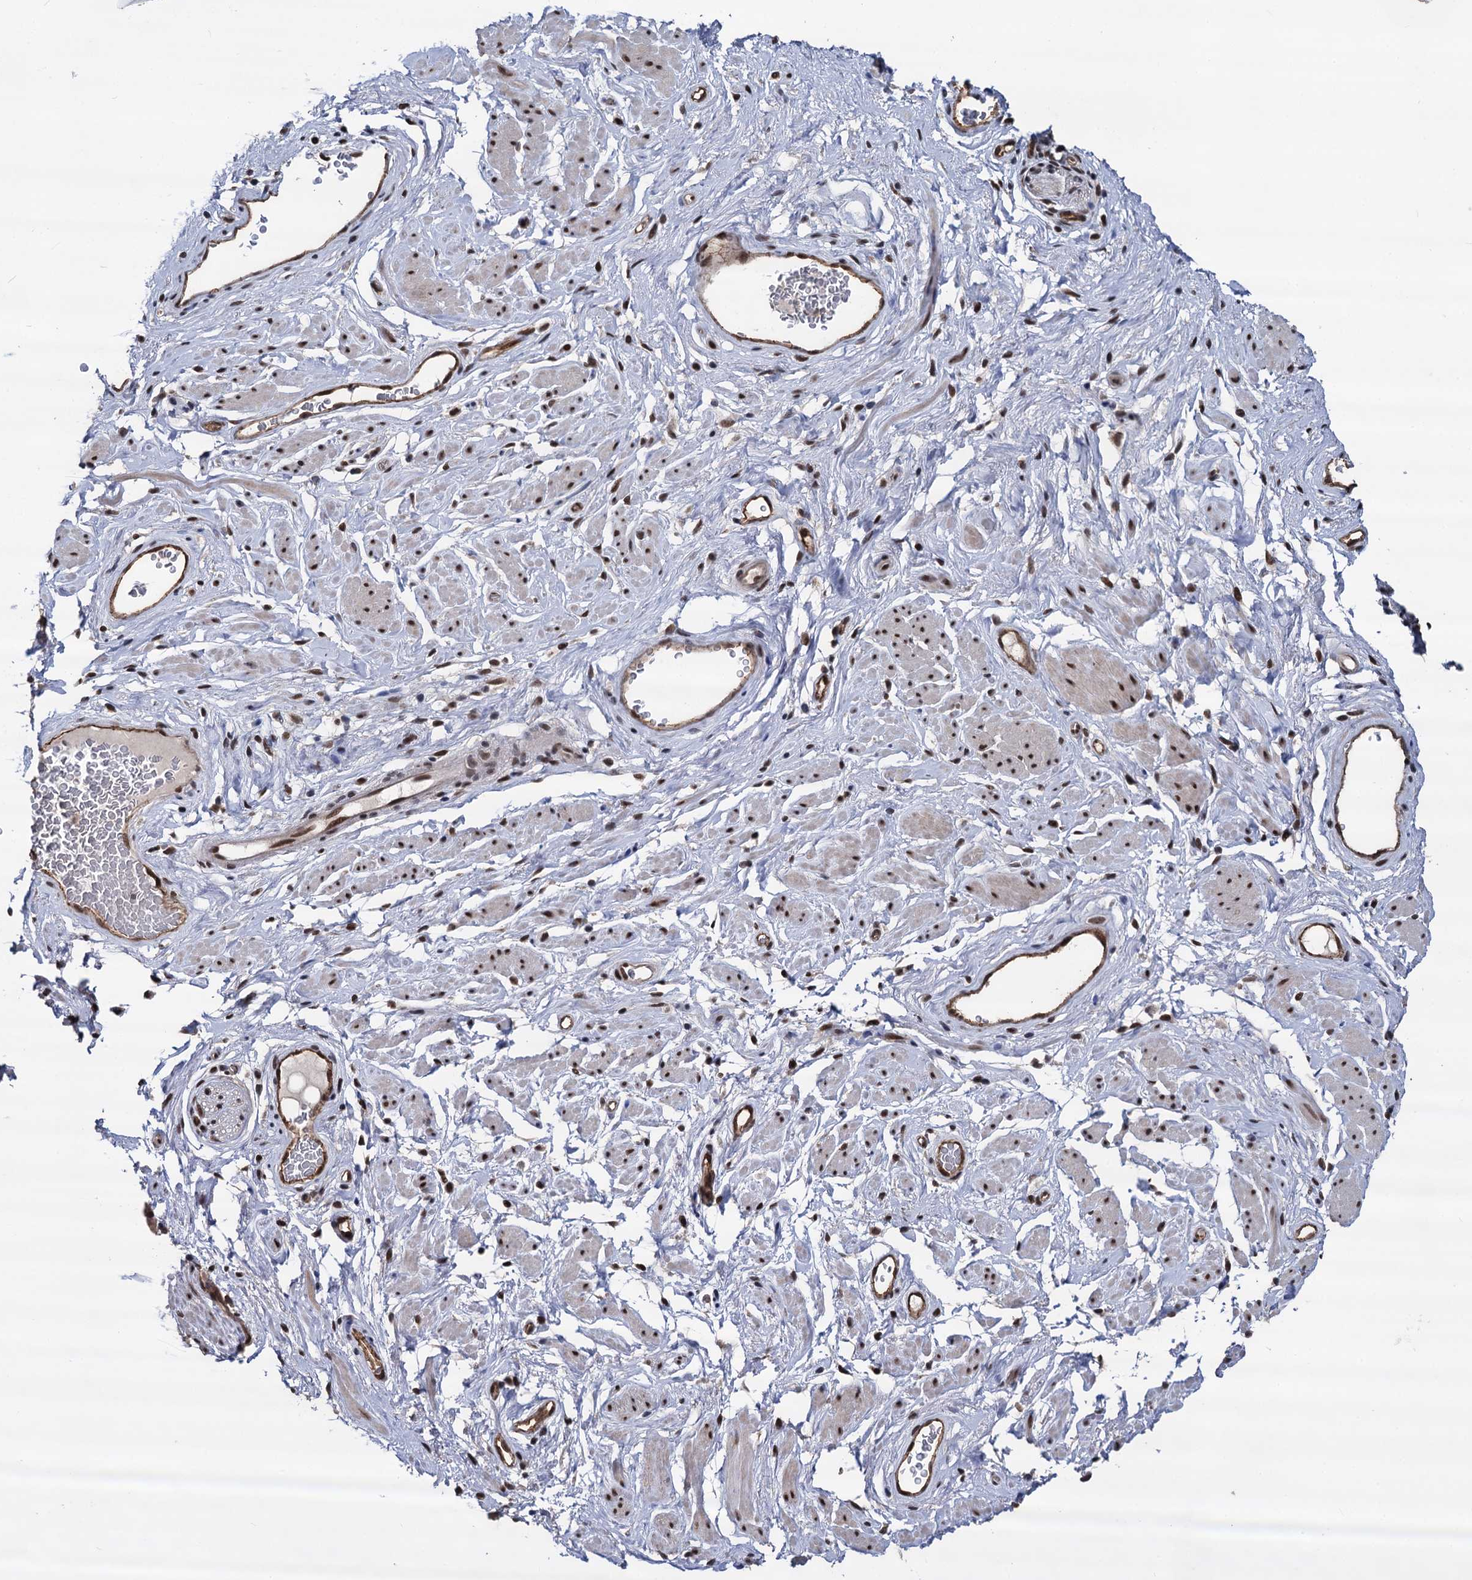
{"staining": {"intensity": "negative", "quantity": "none", "location": "none"}, "tissue": "adipose tissue", "cell_type": "Adipocytes", "image_type": "normal", "snomed": [{"axis": "morphology", "description": "Normal tissue, NOS"}, {"axis": "morphology", "description": "Adenocarcinoma, NOS"}, {"axis": "topography", "description": "Rectum"}, {"axis": "topography", "description": "Vagina"}, {"axis": "topography", "description": "Peripheral nerve tissue"}], "caption": "DAB (3,3'-diaminobenzidine) immunohistochemical staining of unremarkable human adipose tissue demonstrates no significant positivity in adipocytes. (IHC, brightfield microscopy, high magnification).", "gene": "GALNT11", "patient": {"sex": "female", "age": 71}}